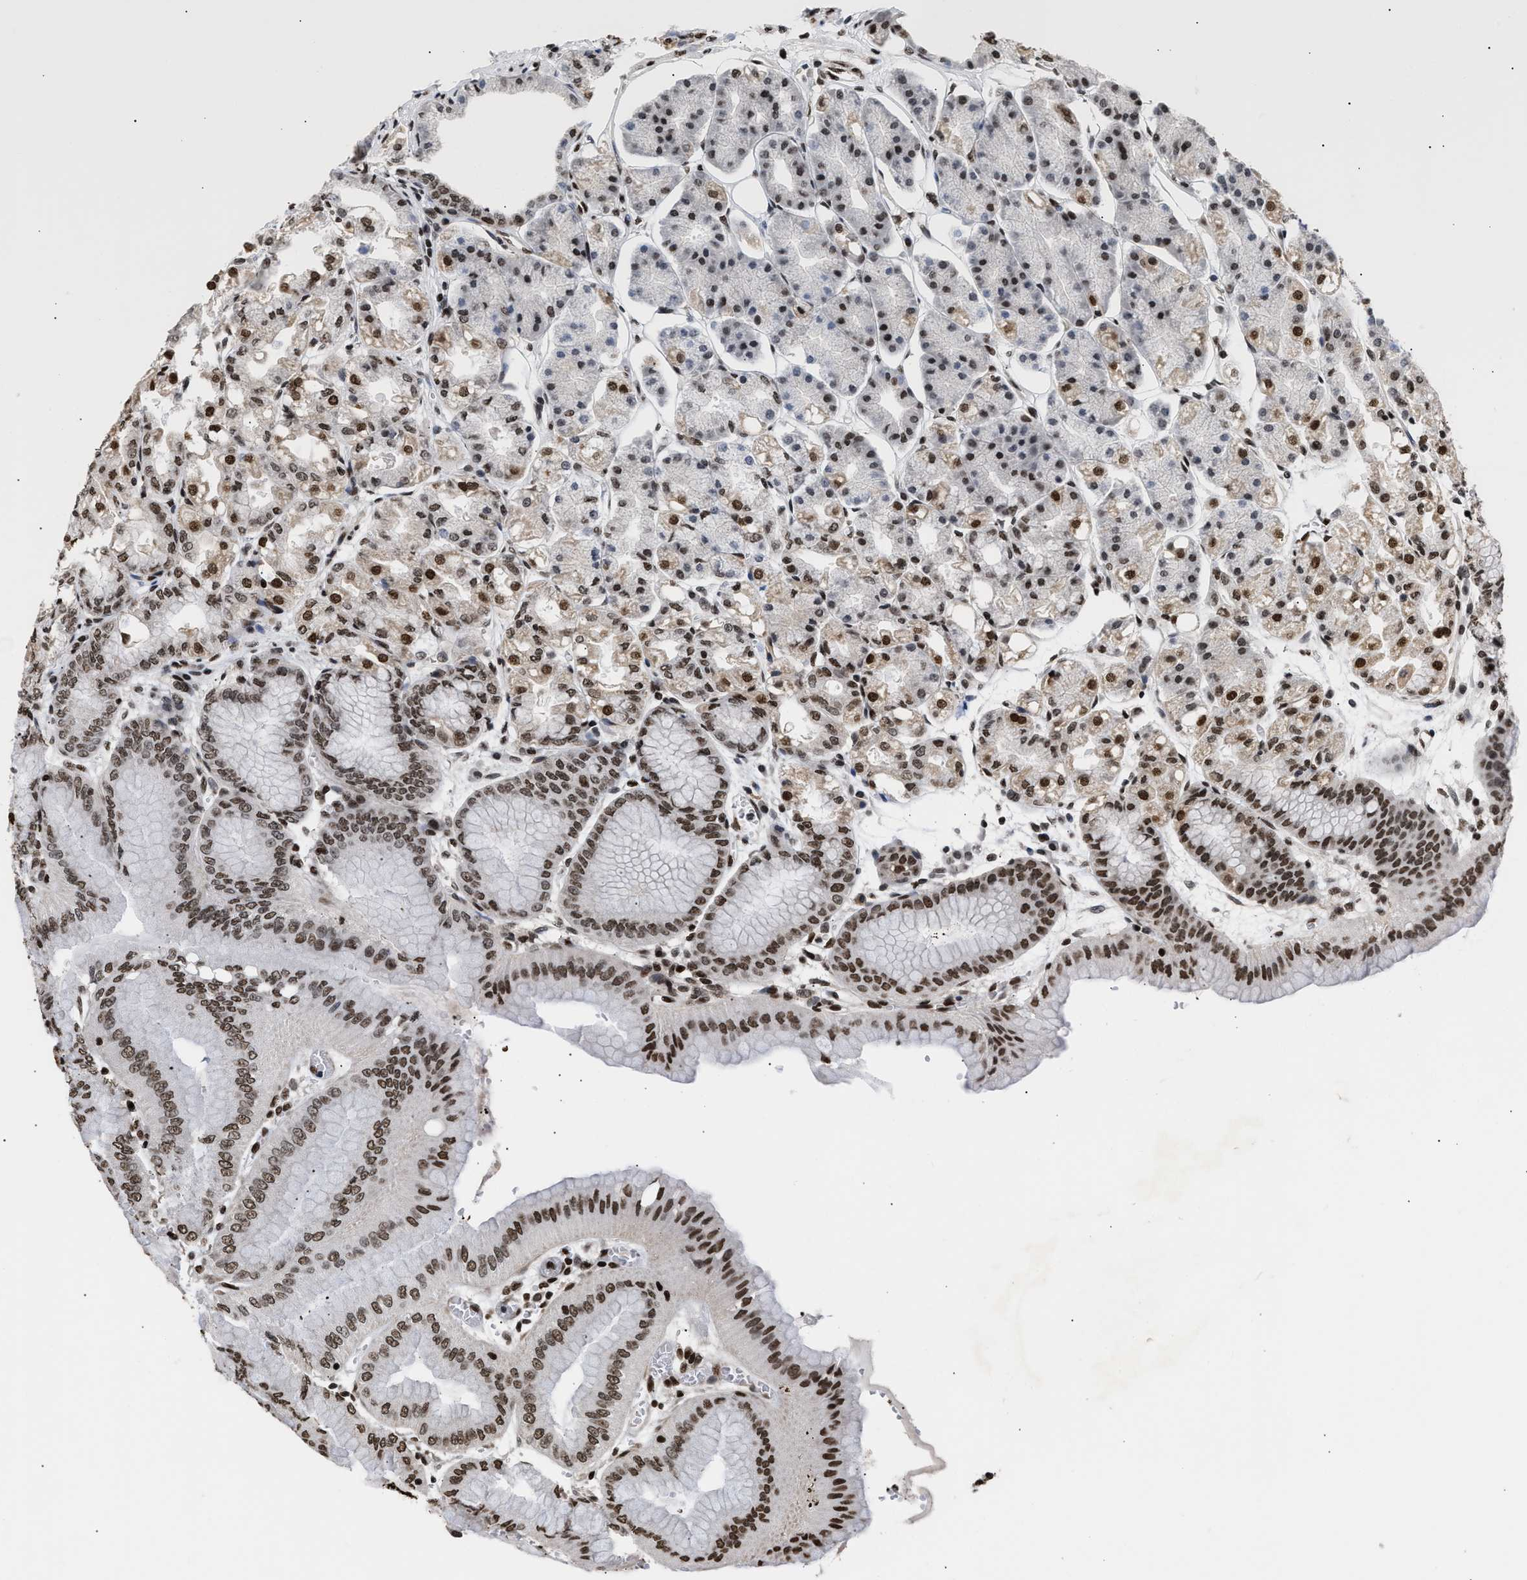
{"staining": {"intensity": "strong", "quantity": ">75%", "location": "cytoplasmic/membranous,nuclear"}, "tissue": "stomach", "cell_type": "Glandular cells", "image_type": "normal", "snomed": [{"axis": "morphology", "description": "Normal tissue, NOS"}, {"axis": "topography", "description": "Stomach, lower"}], "caption": "Immunohistochemistry (DAB) staining of normal stomach shows strong cytoplasmic/membranous,nuclear protein expression in about >75% of glandular cells.", "gene": "PSIP1", "patient": {"sex": "male", "age": 71}}